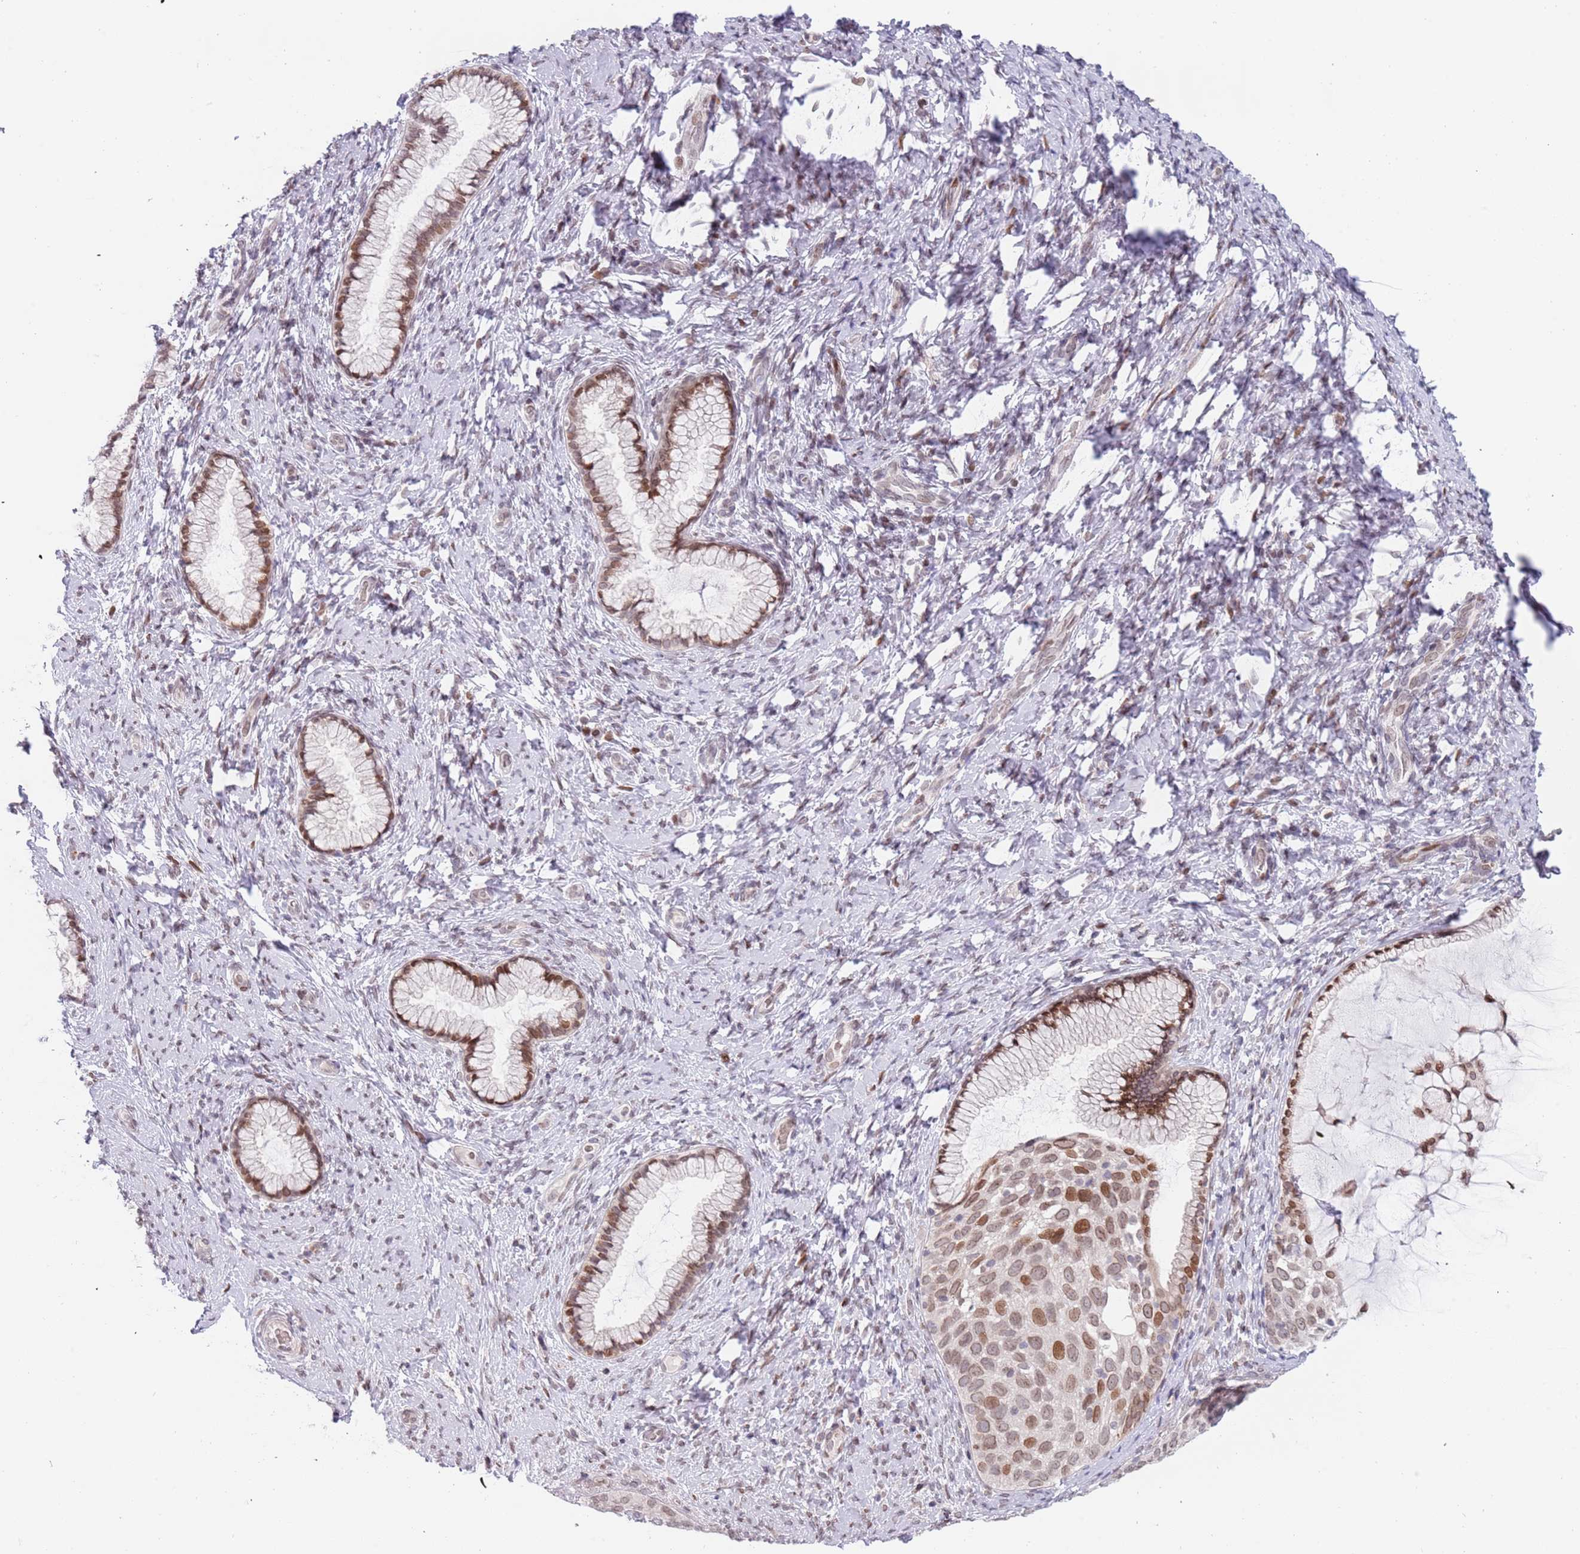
{"staining": {"intensity": "moderate", "quantity": "25%-75%", "location": "nuclear"}, "tissue": "cervical cancer", "cell_type": "Tumor cells", "image_type": "cancer", "snomed": [{"axis": "morphology", "description": "Squamous cell carcinoma, NOS"}, {"axis": "topography", "description": "Cervix"}], "caption": "High-magnification brightfield microscopy of cervical squamous cell carcinoma stained with DAB (brown) and counterstained with hematoxylin (blue). tumor cells exhibit moderate nuclear positivity is identified in about25%-75% of cells. The staining is performed using DAB brown chromogen to label protein expression. The nuclei are counter-stained blue using hematoxylin.", "gene": "KLHDC2", "patient": {"sex": "female", "age": 80}}